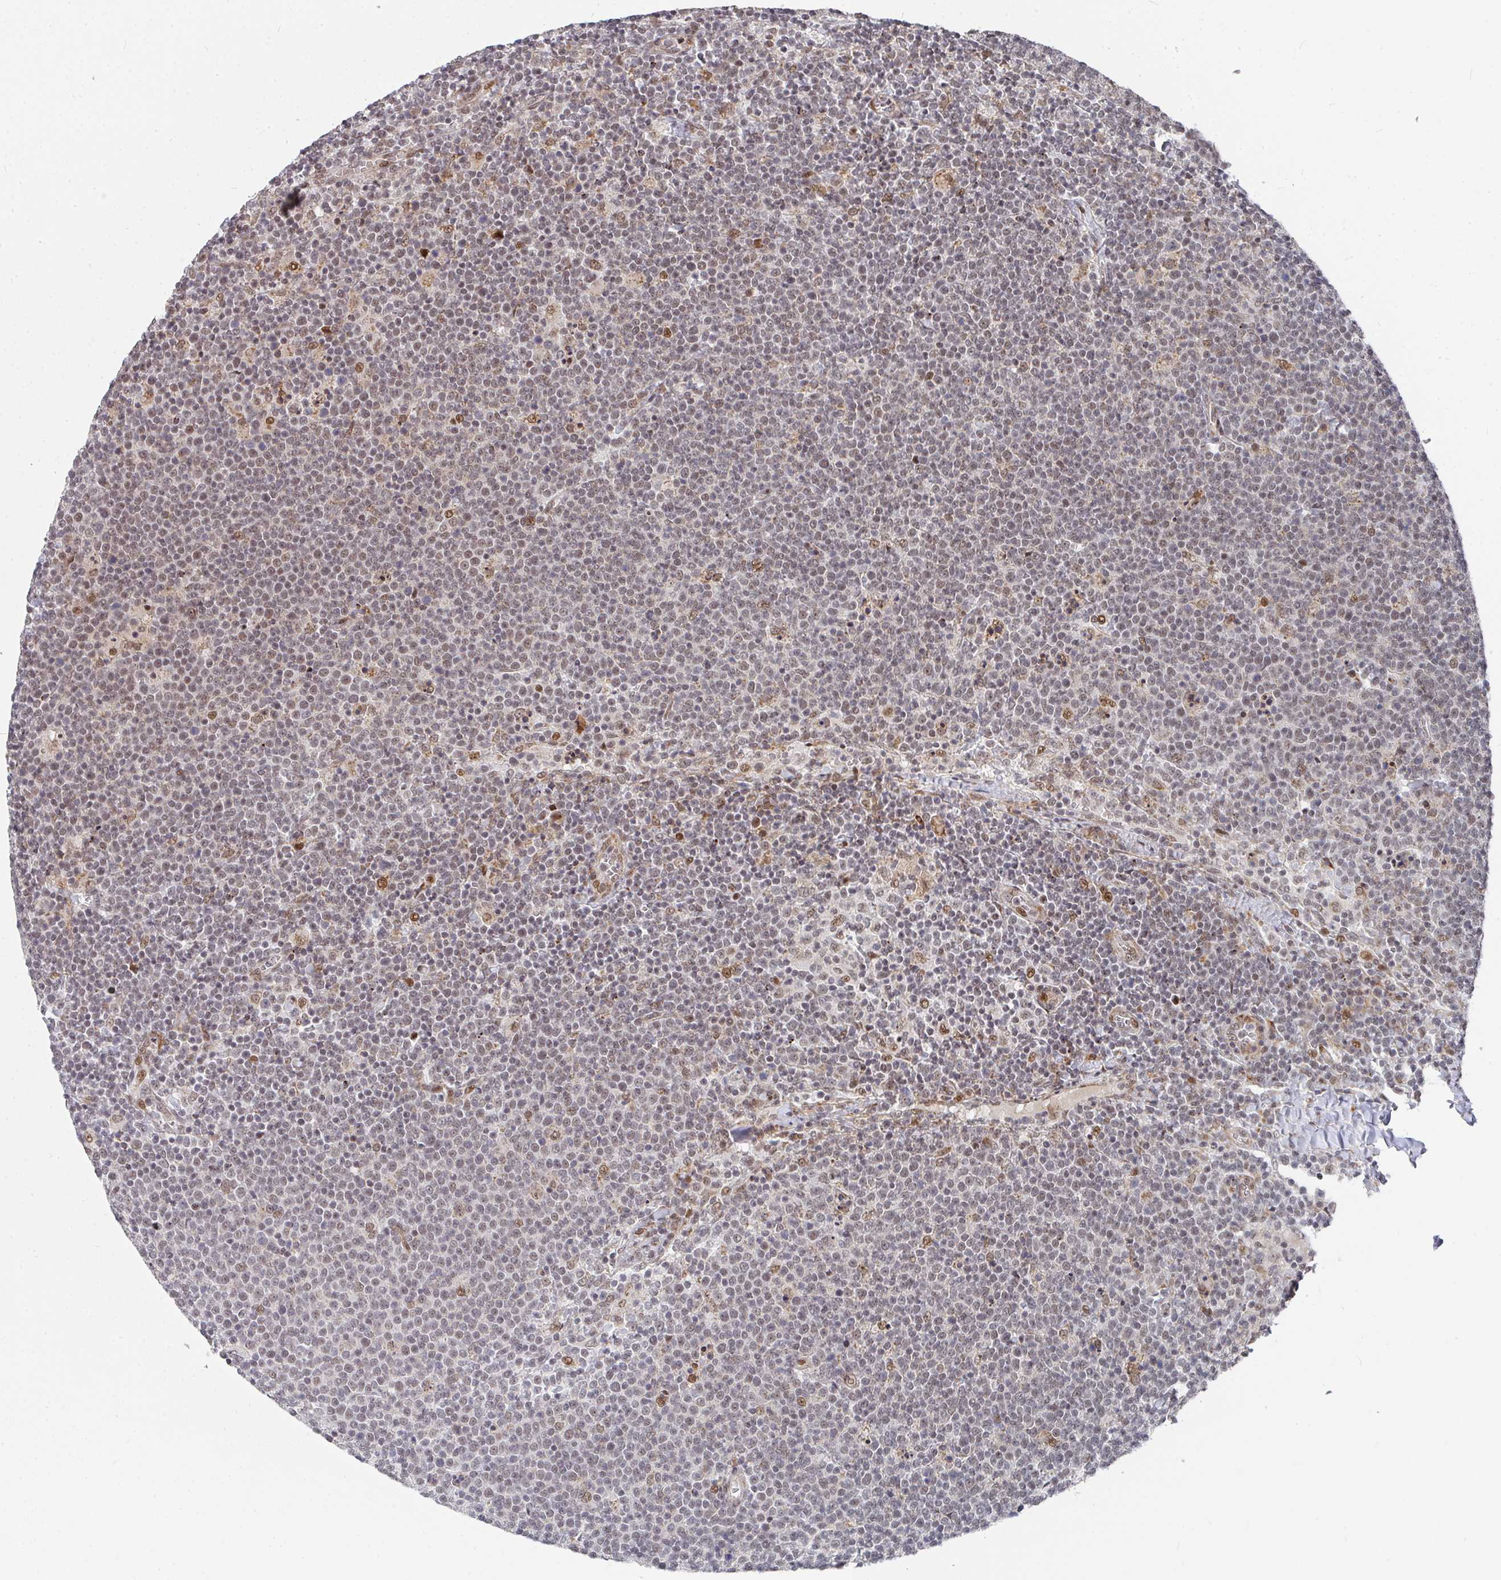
{"staining": {"intensity": "moderate", "quantity": "<25%", "location": "nuclear"}, "tissue": "lymphoma", "cell_type": "Tumor cells", "image_type": "cancer", "snomed": [{"axis": "morphology", "description": "Malignant lymphoma, non-Hodgkin's type, High grade"}, {"axis": "topography", "description": "Lymph node"}], "caption": "The immunohistochemical stain labels moderate nuclear expression in tumor cells of lymphoma tissue.", "gene": "RBBP5", "patient": {"sex": "male", "age": 61}}